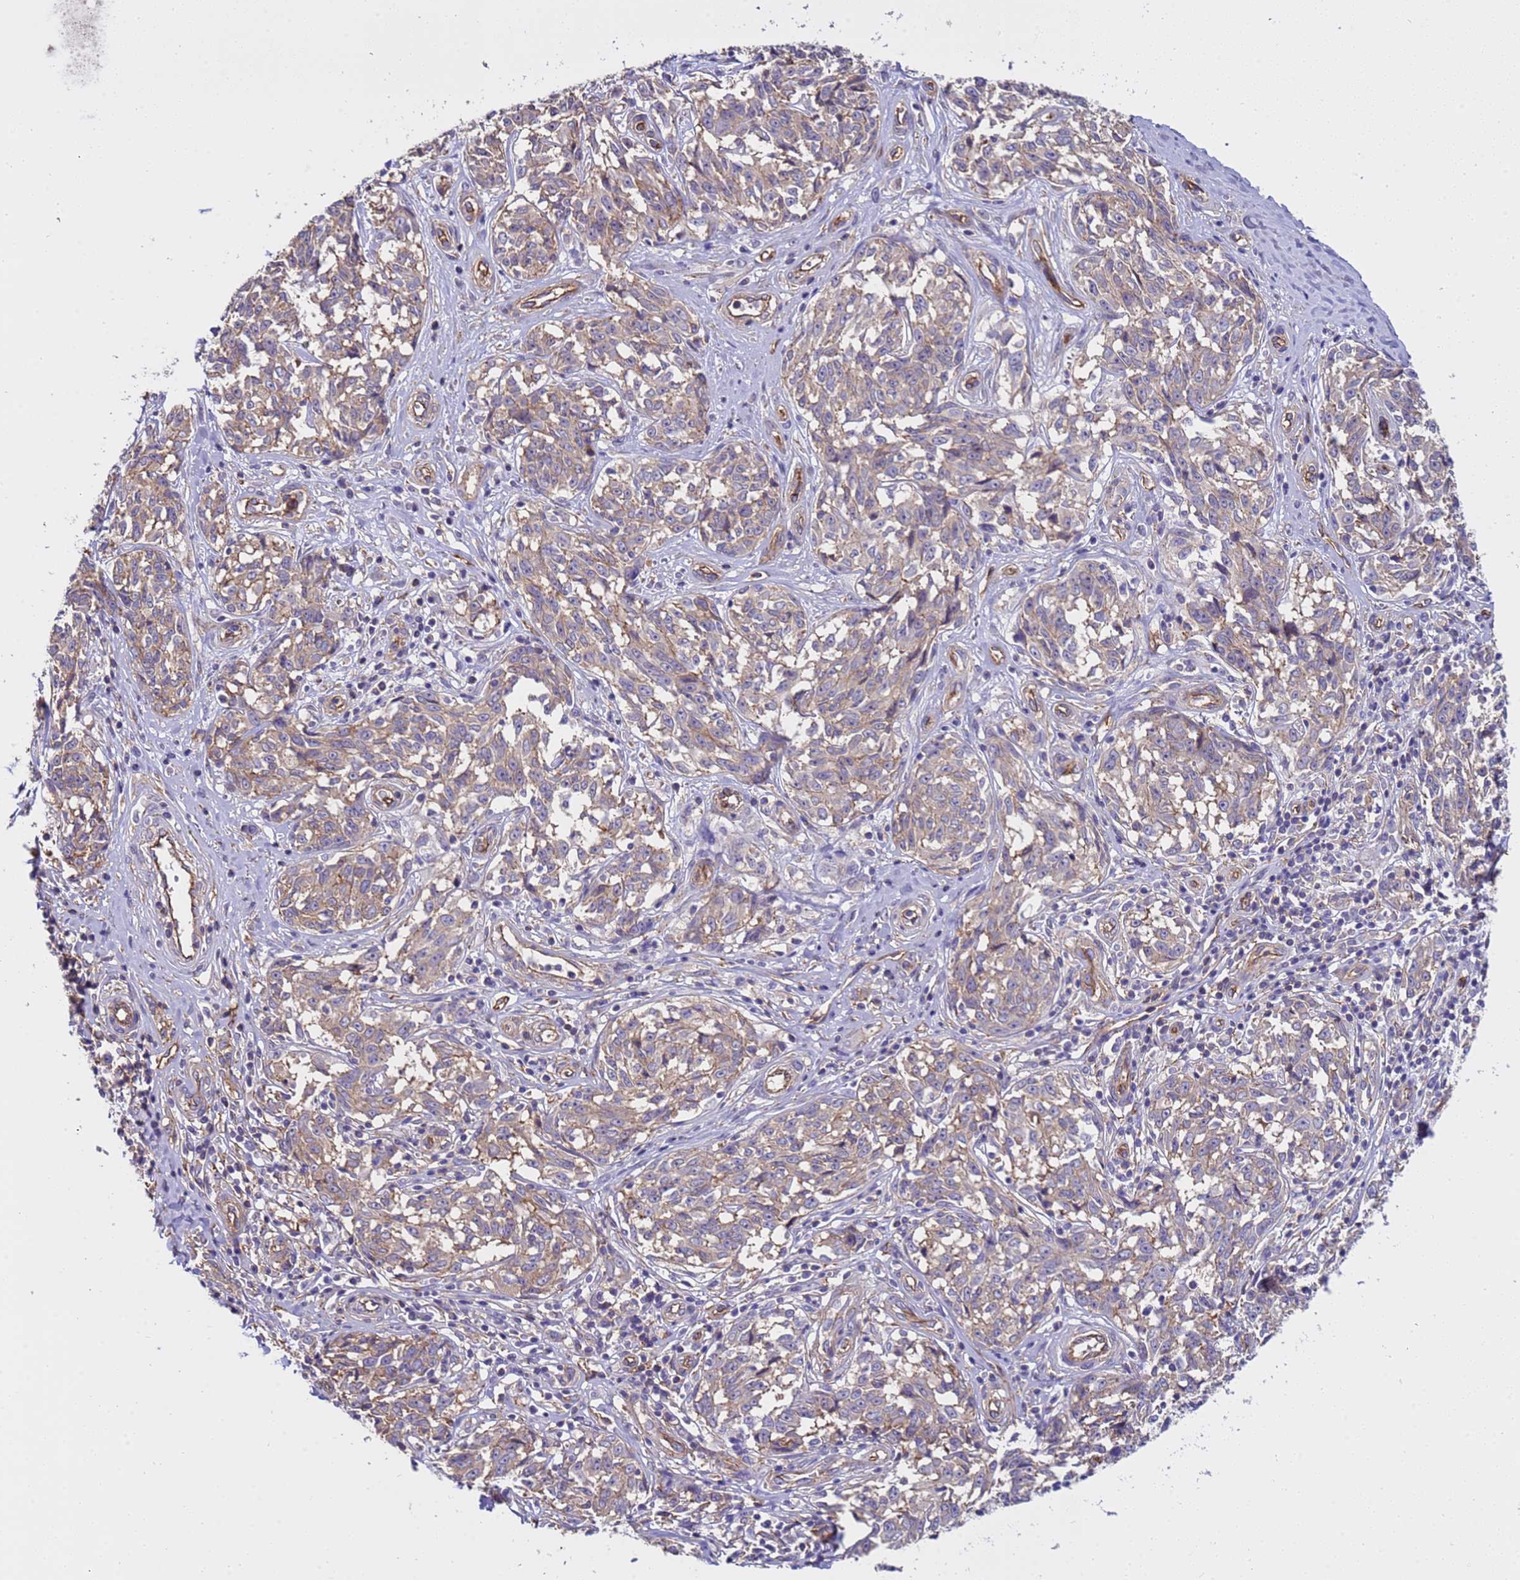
{"staining": {"intensity": "weak", "quantity": "25%-75%", "location": "cytoplasmic/membranous"}, "tissue": "melanoma", "cell_type": "Tumor cells", "image_type": "cancer", "snomed": [{"axis": "morphology", "description": "Normal tissue, NOS"}, {"axis": "morphology", "description": "Malignant melanoma, NOS"}, {"axis": "topography", "description": "Skin"}], "caption": "Protein staining reveals weak cytoplasmic/membranous staining in about 25%-75% of tumor cells in melanoma.", "gene": "ZNF248", "patient": {"sex": "female", "age": 64}}